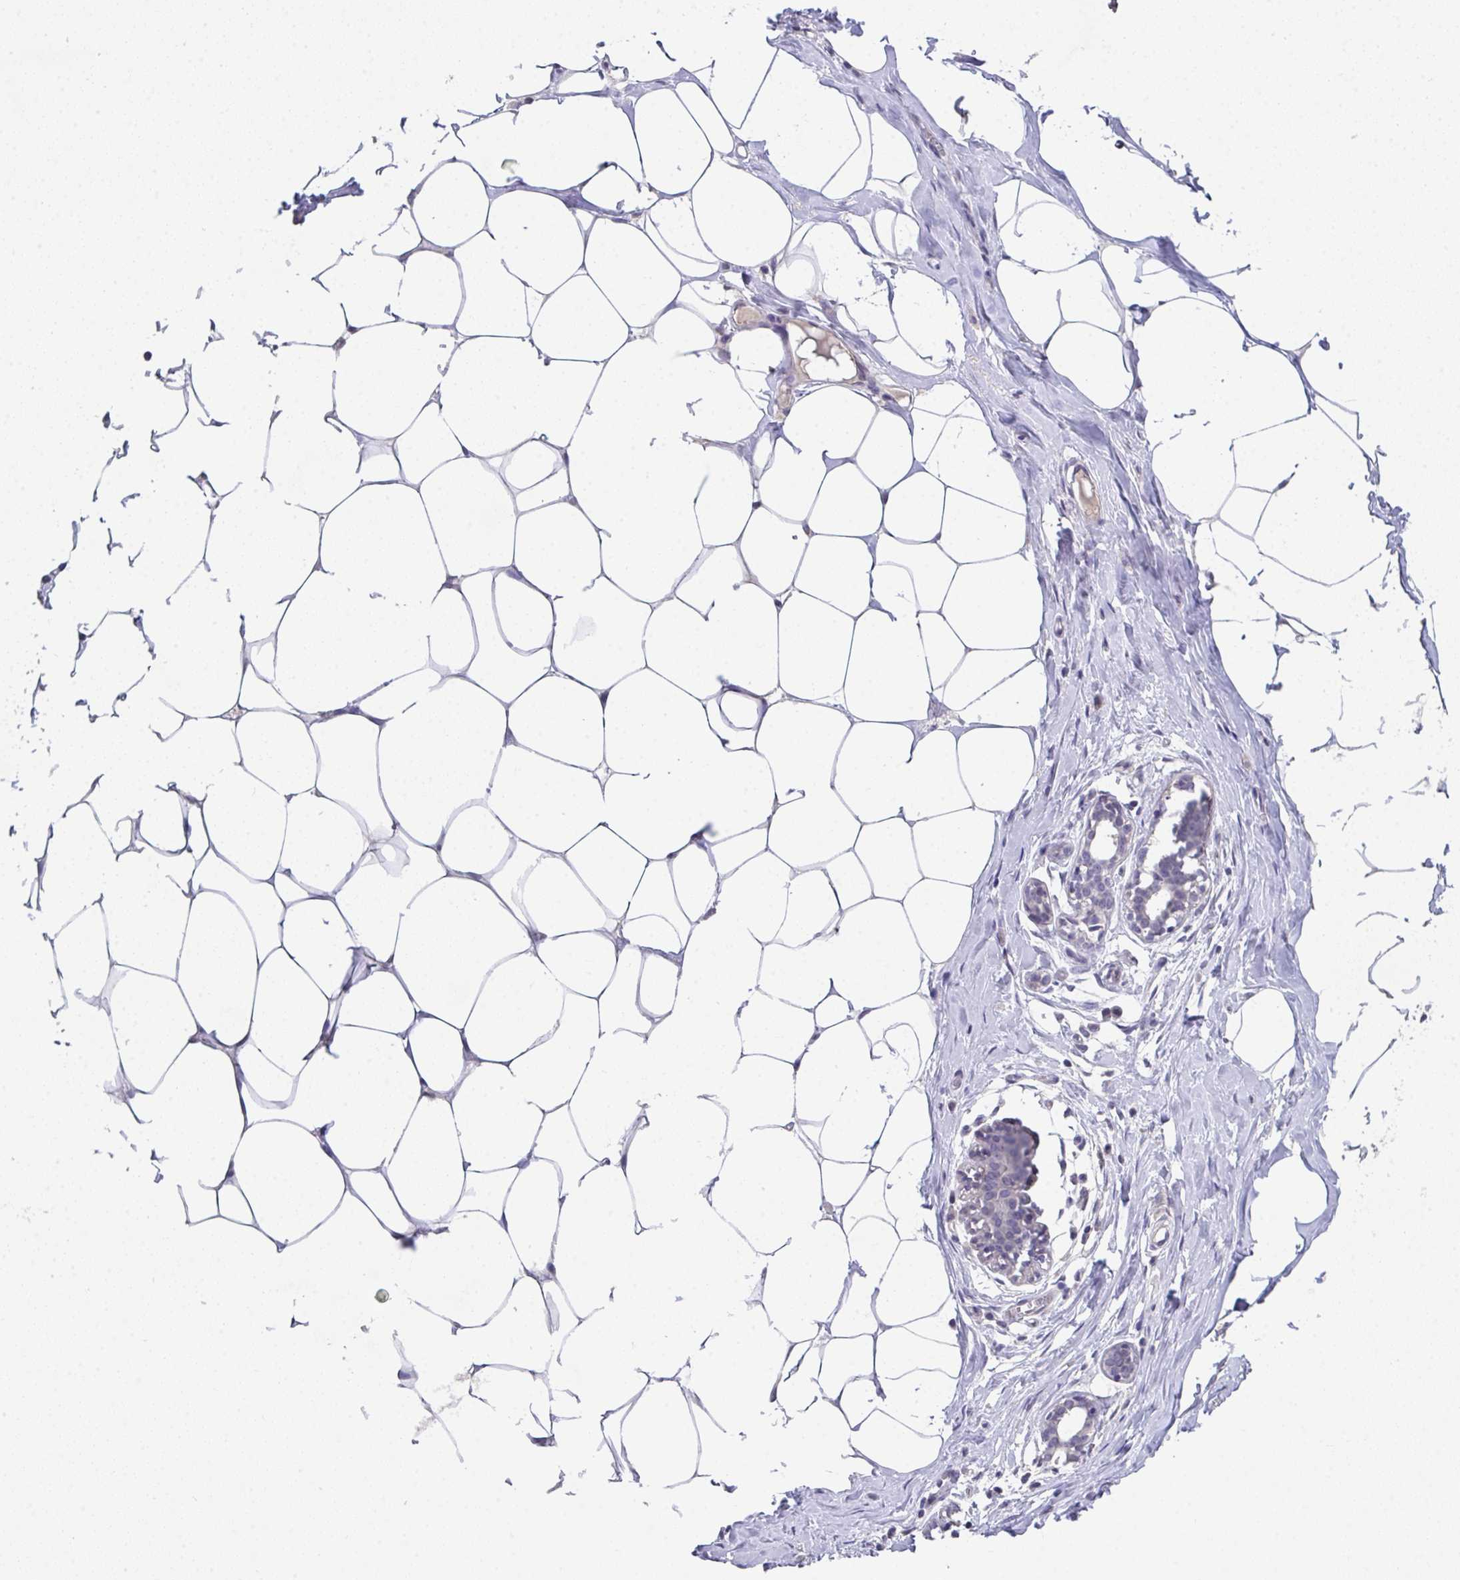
{"staining": {"intensity": "negative", "quantity": "none", "location": "none"}, "tissue": "breast", "cell_type": "Adipocytes", "image_type": "normal", "snomed": [{"axis": "morphology", "description": "Normal tissue, NOS"}, {"axis": "topography", "description": "Breast"}], "caption": "Photomicrograph shows no significant protein expression in adipocytes of unremarkable breast. (DAB immunohistochemistry (IHC), high magnification).", "gene": "GLTPD2", "patient": {"sex": "female", "age": 27}}